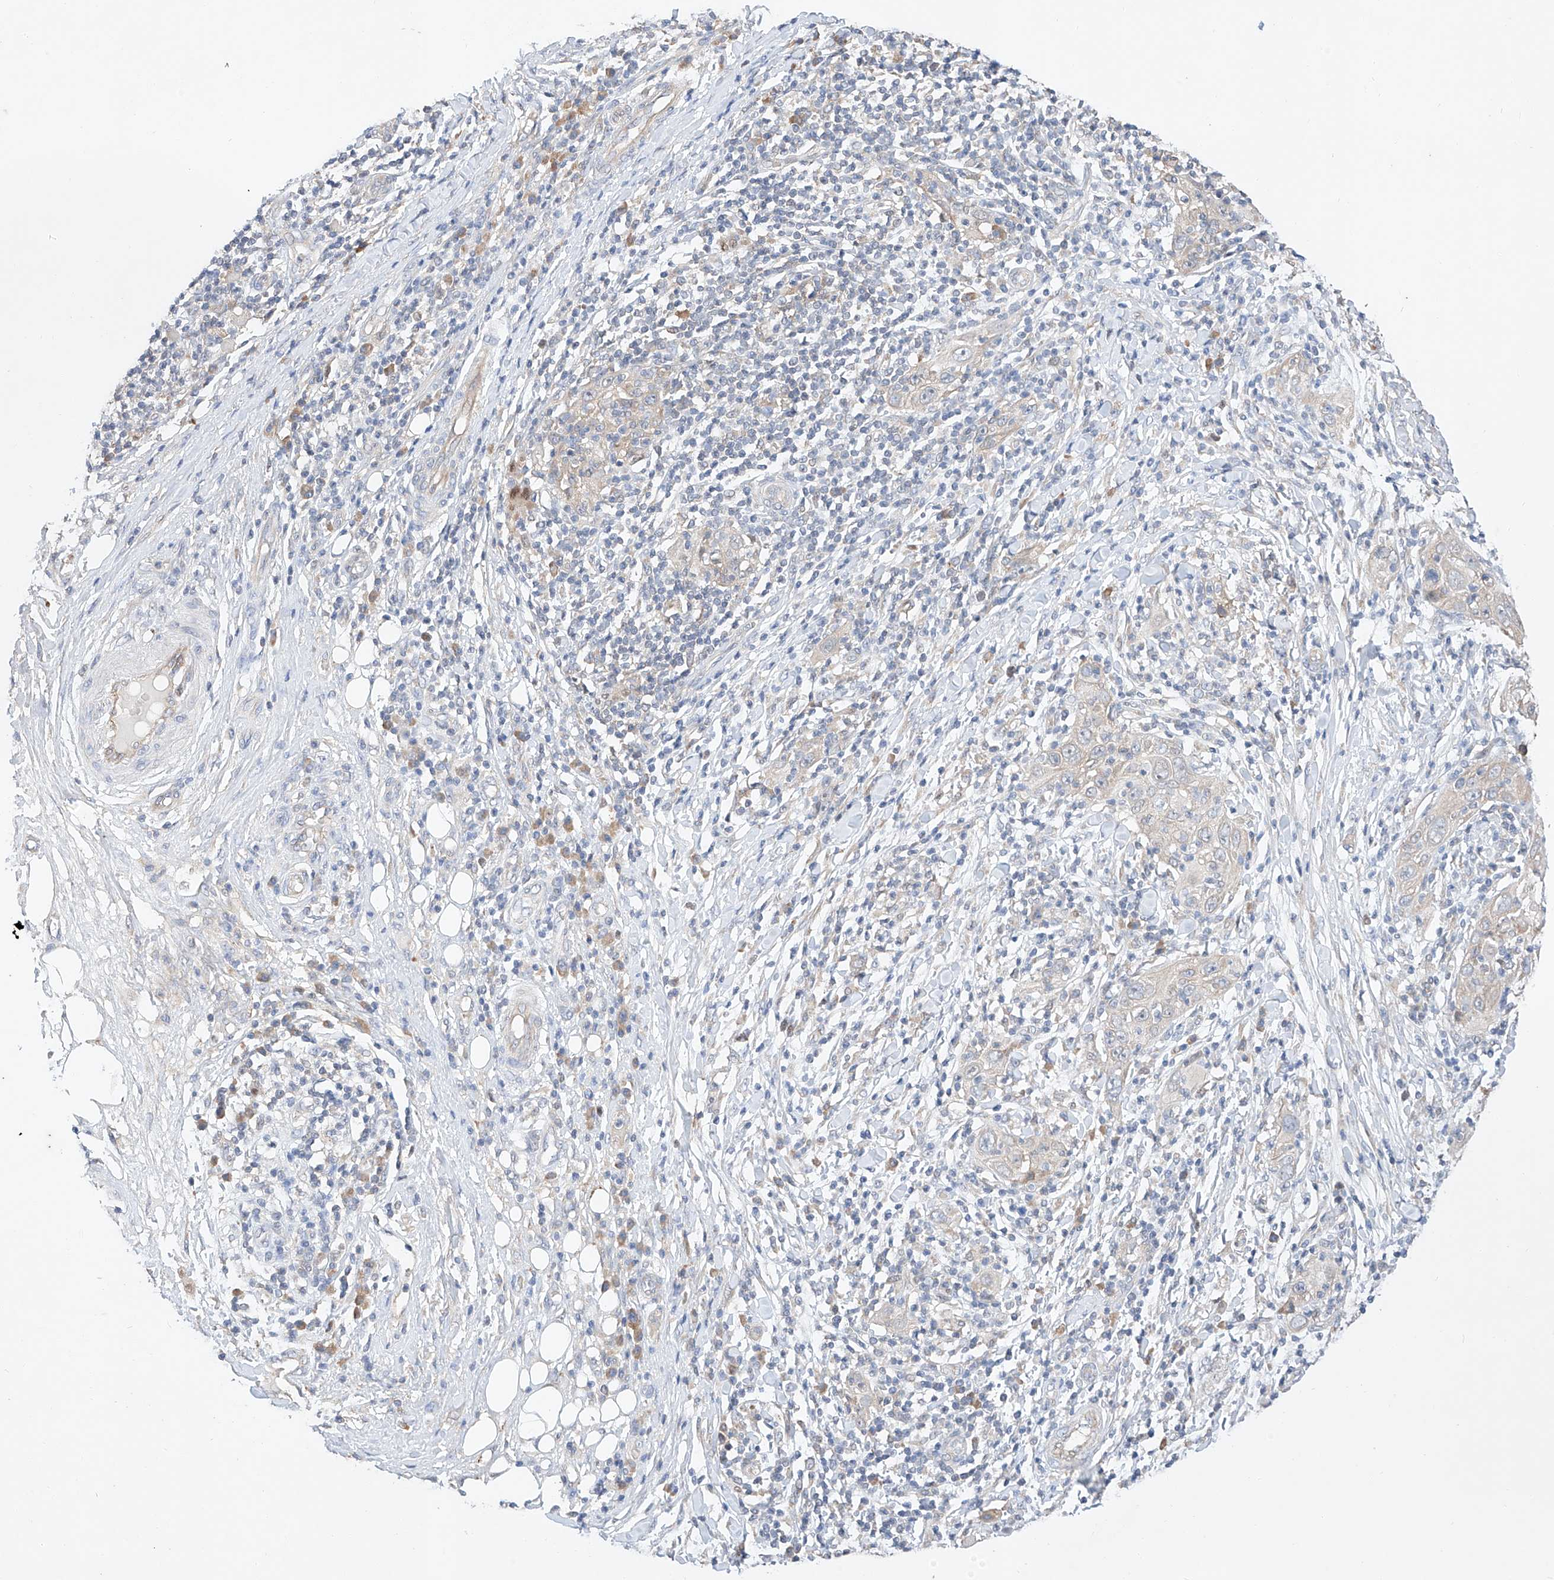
{"staining": {"intensity": "weak", "quantity": ">75%", "location": "cytoplasmic/membranous"}, "tissue": "skin cancer", "cell_type": "Tumor cells", "image_type": "cancer", "snomed": [{"axis": "morphology", "description": "Squamous cell carcinoma, NOS"}, {"axis": "topography", "description": "Skin"}], "caption": "Immunohistochemical staining of human squamous cell carcinoma (skin) exhibits low levels of weak cytoplasmic/membranous protein expression in about >75% of tumor cells.", "gene": "C6orf118", "patient": {"sex": "female", "age": 88}}